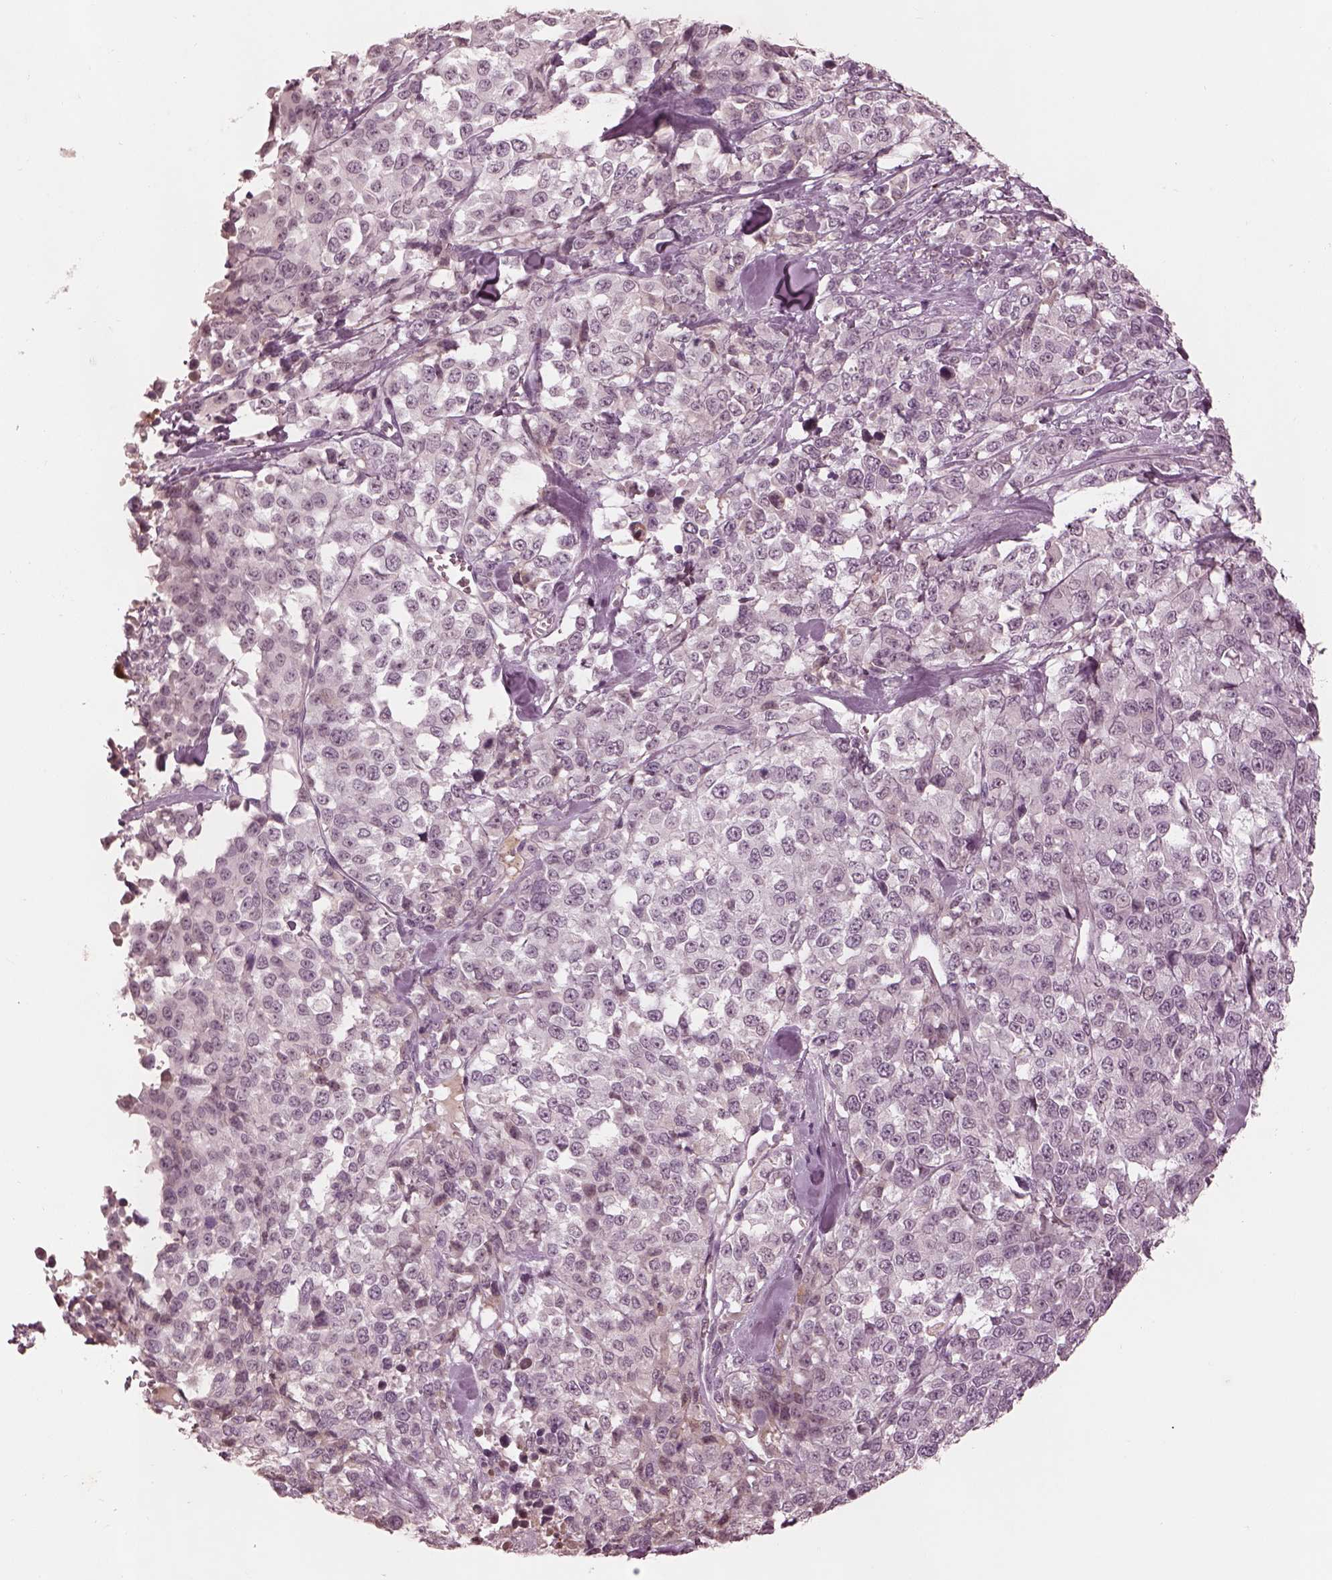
{"staining": {"intensity": "negative", "quantity": "none", "location": "none"}, "tissue": "melanoma", "cell_type": "Tumor cells", "image_type": "cancer", "snomed": [{"axis": "morphology", "description": "Malignant melanoma, Metastatic site"}, {"axis": "topography", "description": "Skin"}], "caption": "Immunohistochemistry photomicrograph of neoplastic tissue: malignant melanoma (metastatic site) stained with DAB displays no significant protein expression in tumor cells.", "gene": "KCNA2", "patient": {"sex": "male", "age": 84}}